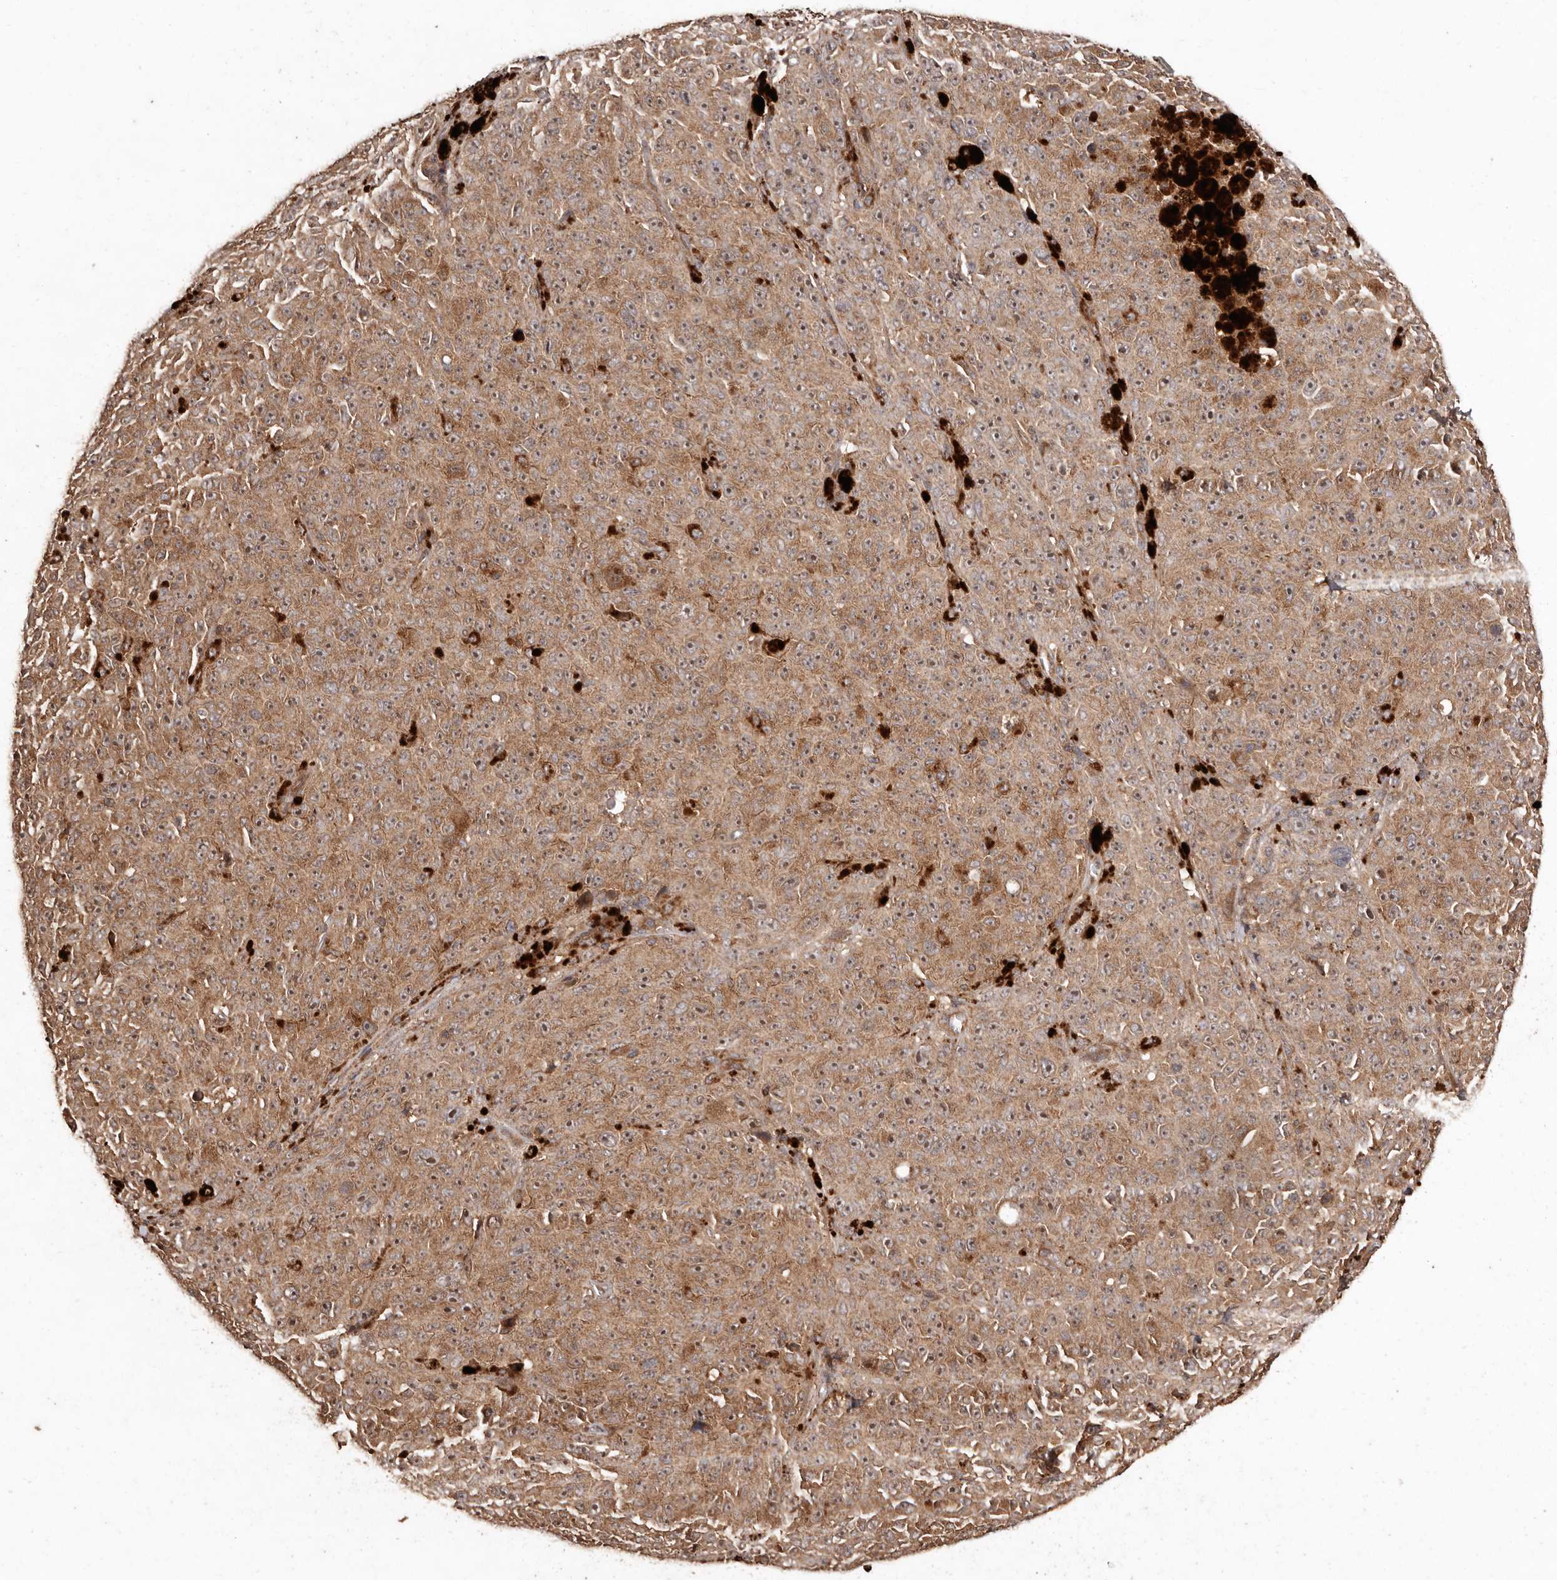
{"staining": {"intensity": "moderate", "quantity": ">75%", "location": "cytoplasmic/membranous"}, "tissue": "melanoma", "cell_type": "Tumor cells", "image_type": "cancer", "snomed": [{"axis": "morphology", "description": "Malignant melanoma, NOS"}, {"axis": "topography", "description": "Skin"}], "caption": "Protein expression analysis of melanoma demonstrates moderate cytoplasmic/membranous expression in approximately >75% of tumor cells.", "gene": "RWDD1", "patient": {"sex": "female", "age": 82}}